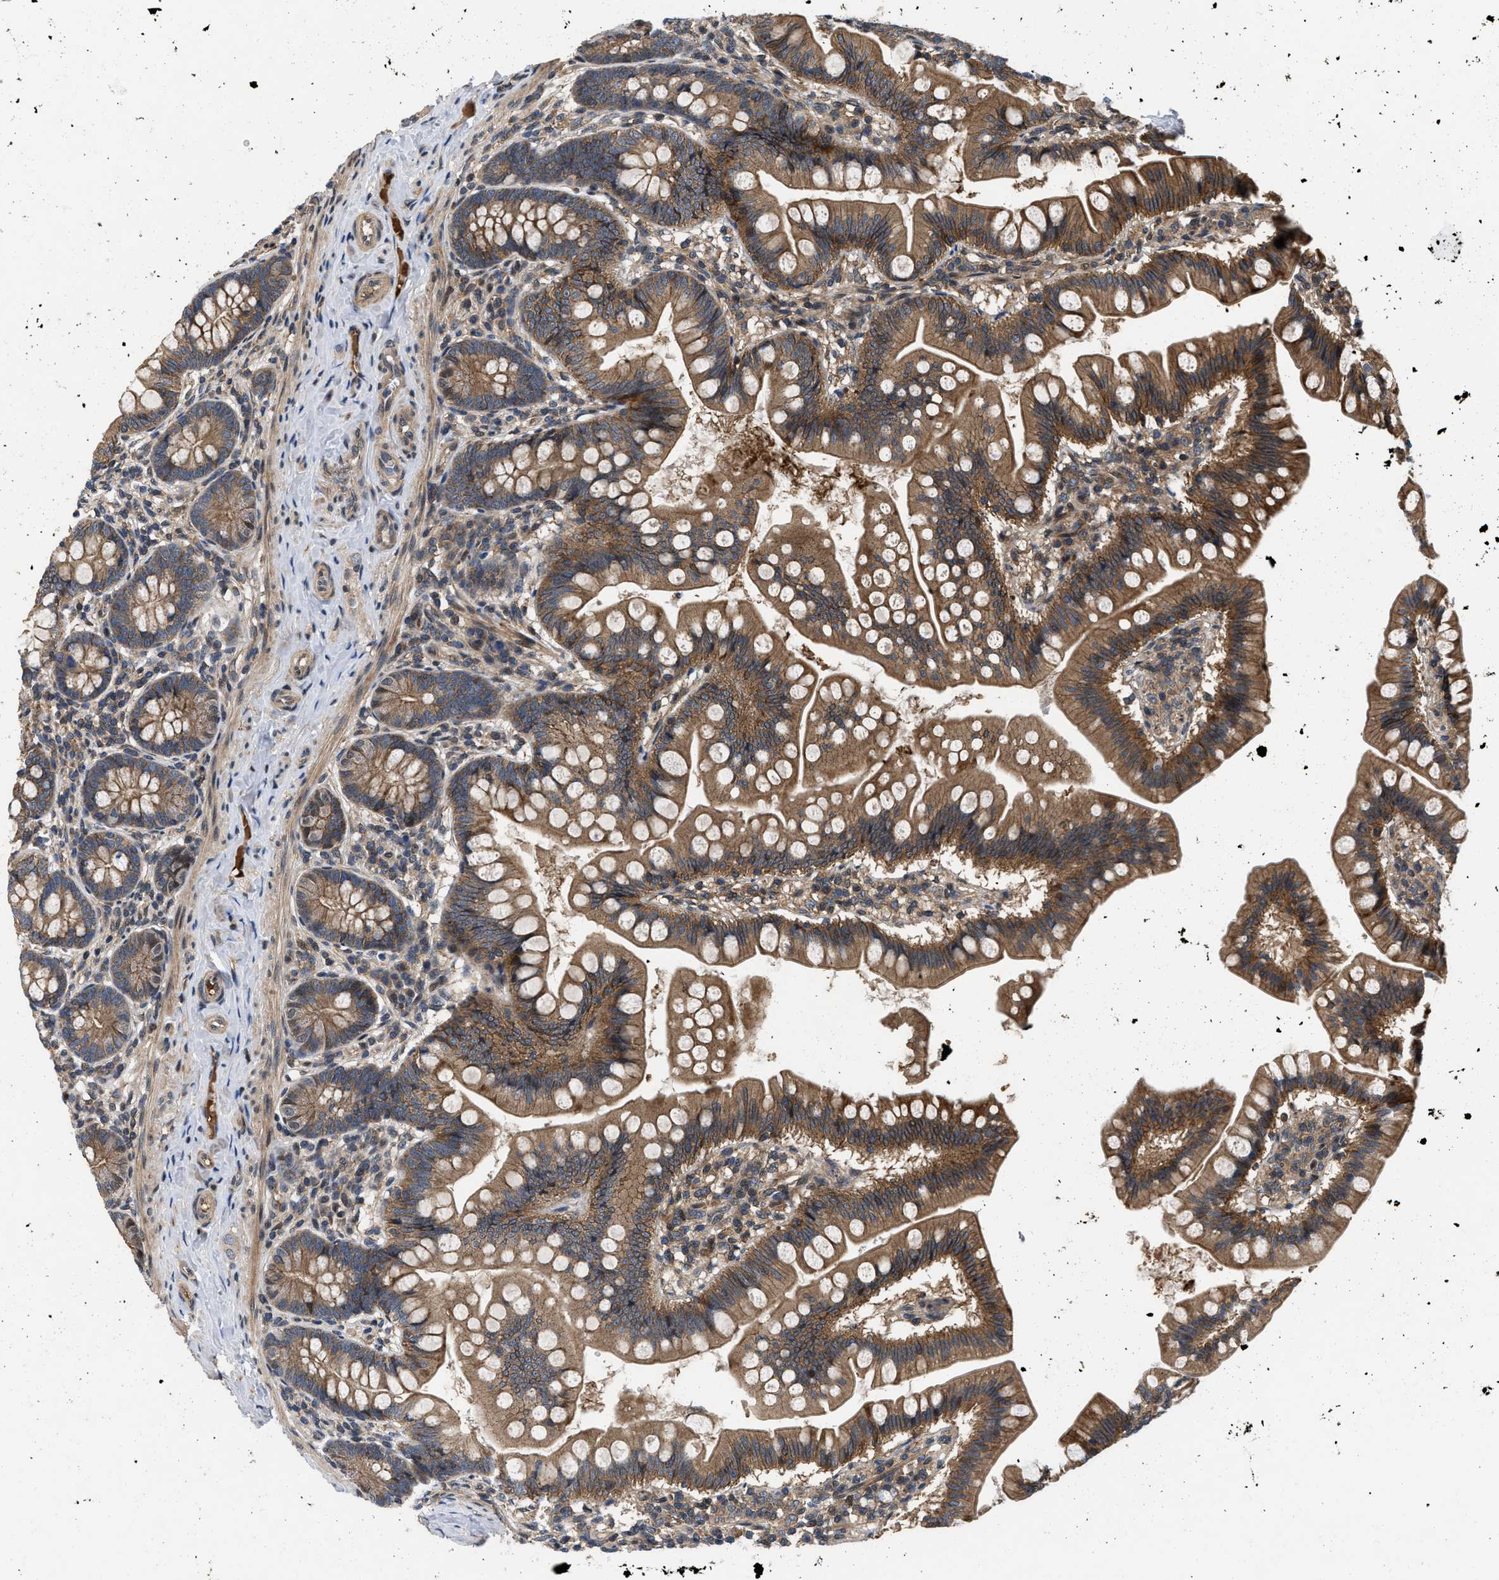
{"staining": {"intensity": "moderate", "quantity": ">75%", "location": "cytoplasmic/membranous"}, "tissue": "small intestine", "cell_type": "Glandular cells", "image_type": "normal", "snomed": [{"axis": "morphology", "description": "Normal tissue, NOS"}, {"axis": "topography", "description": "Small intestine"}], "caption": "Benign small intestine was stained to show a protein in brown. There is medium levels of moderate cytoplasmic/membranous staining in about >75% of glandular cells. The staining is performed using DAB (3,3'-diaminobenzidine) brown chromogen to label protein expression. The nuclei are counter-stained blue using hematoxylin.", "gene": "PRDM14", "patient": {"sex": "male", "age": 7}}